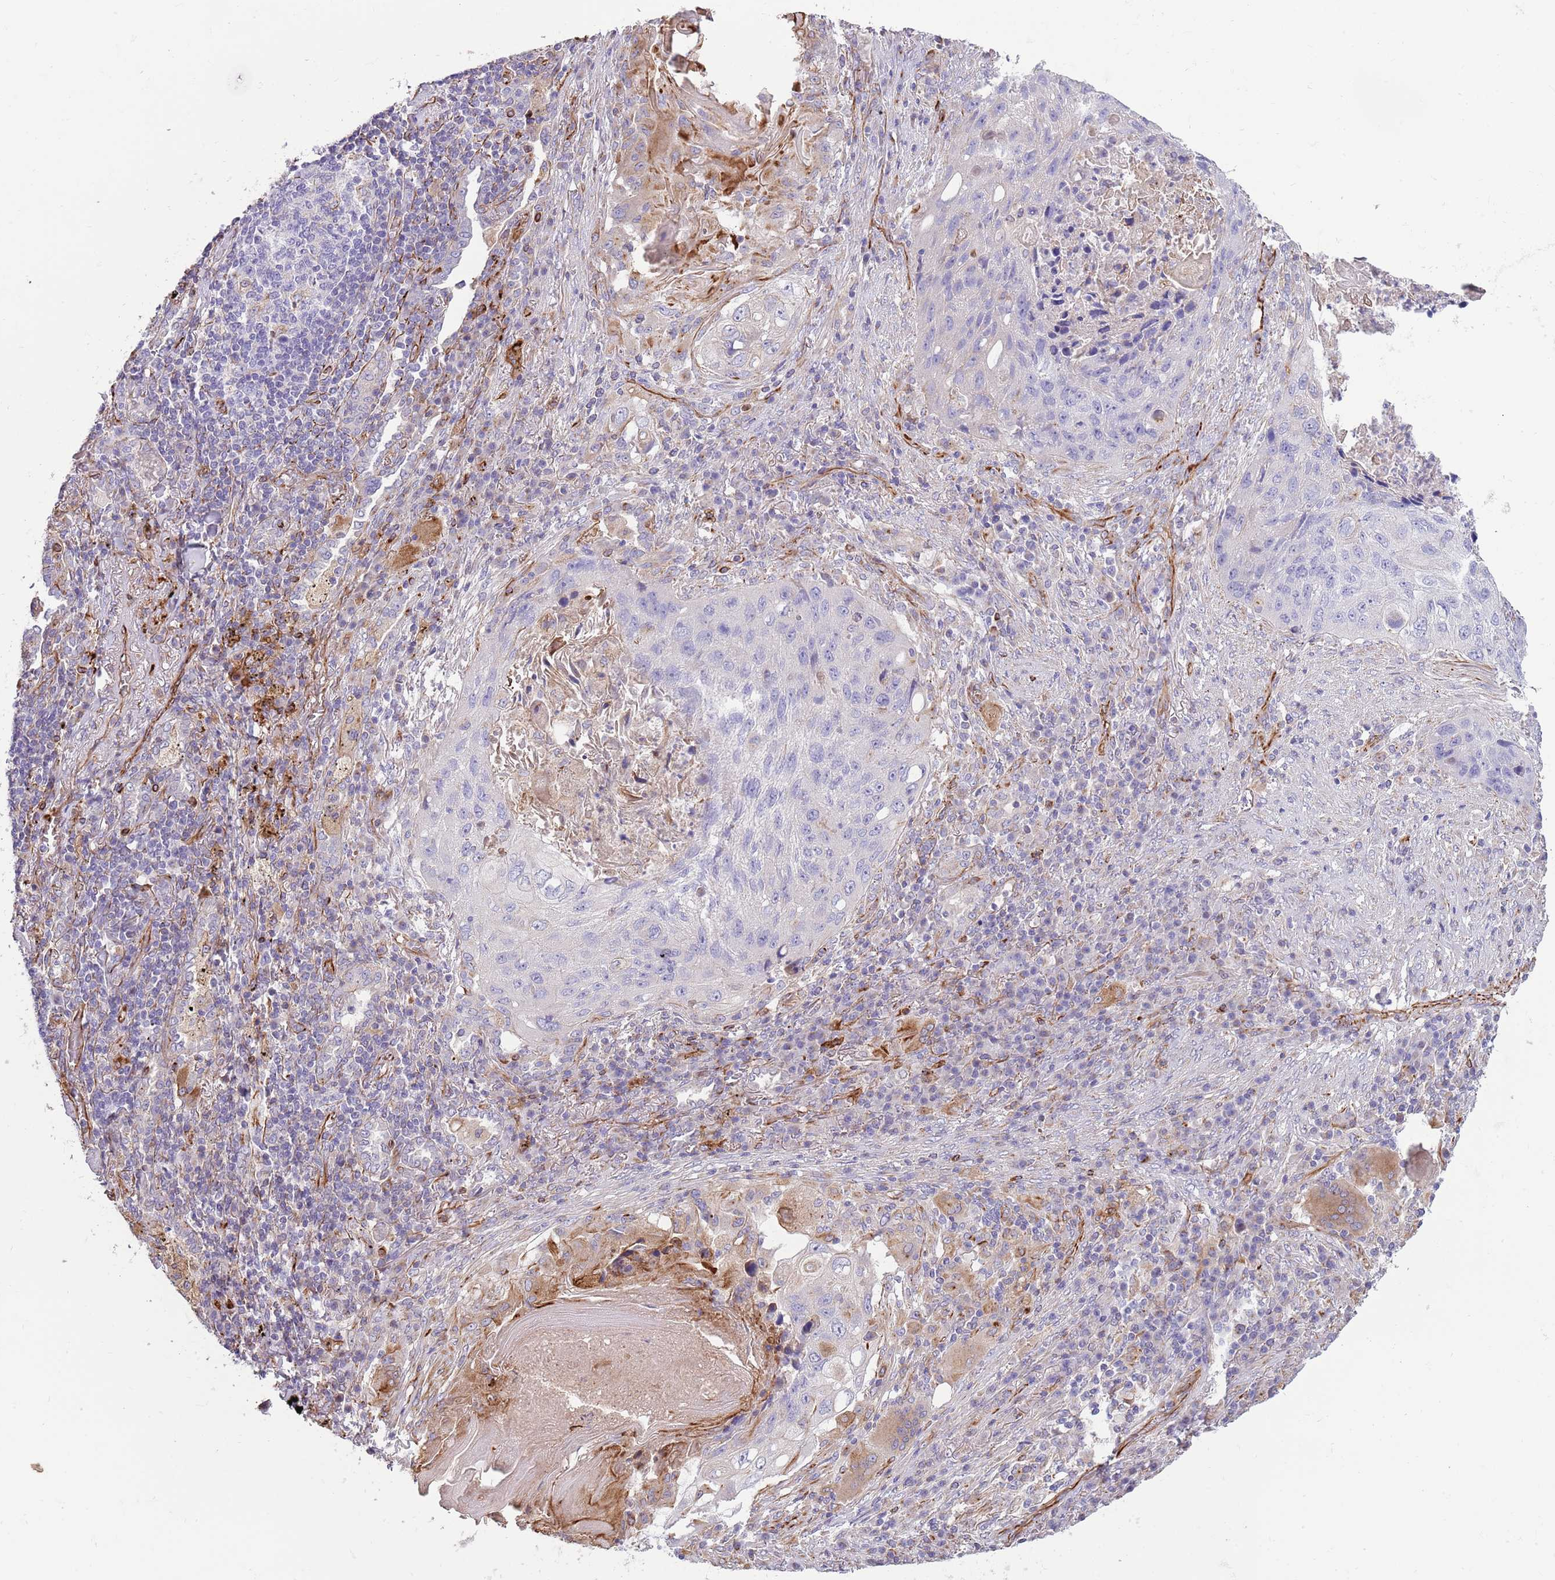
{"staining": {"intensity": "negative", "quantity": "none", "location": "none"}, "tissue": "lung cancer", "cell_type": "Tumor cells", "image_type": "cancer", "snomed": [{"axis": "morphology", "description": "Squamous cell carcinoma, NOS"}, {"axis": "topography", "description": "Lung"}], "caption": "Immunohistochemical staining of human lung squamous cell carcinoma displays no significant positivity in tumor cells. The staining is performed using DAB brown chromogen with nuclei counter-stained in using hematoxylin.", "gene": "MOGAT1", "patient": {"sex": "female", "age": 63}}